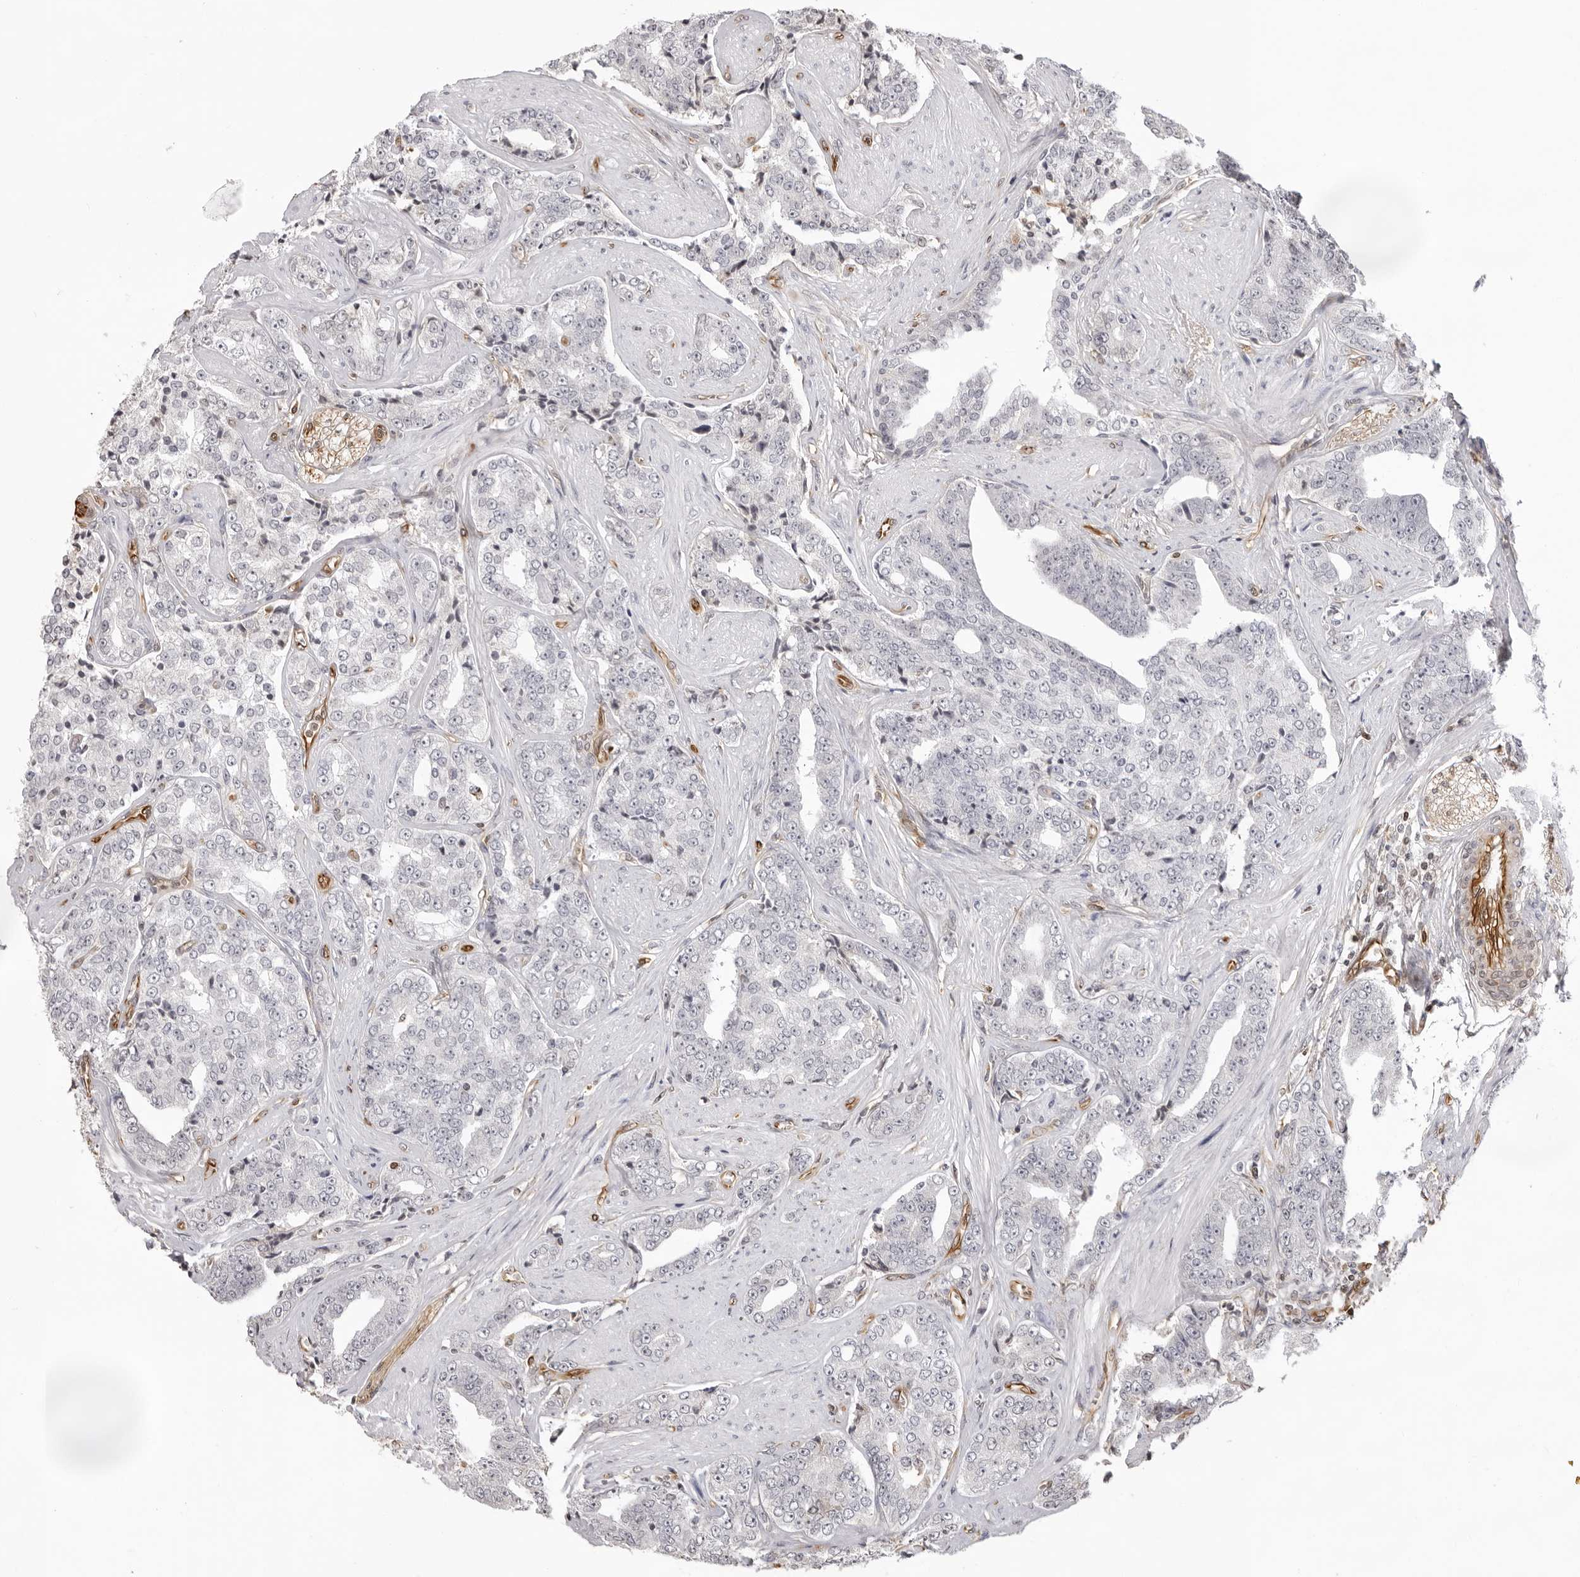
{"staining": {"intensity": "negative", "quantity": "none", "location": "none"}, "tissue": "prostate cancer", "cell_type": "Tumor cells", "image_type": "cancer", "snomed": [{"axis": "morphology", "description": "Adenocarcinoma, High grade"}, {"axis": "topography", "description": "Prostate"}], "caption": "Immunohistochemistry histopathology image of human prostate cancer (high-grade adenocarcinoma) stained for a protein (brown), which demonstrates no staining in tumor cells. (Stains: DAB immunohistochemistry (IHC) with hematoxylin counter stain, Microscopy: brightfield microscopy at high magnification).", "gene": "DYNLT5", "patient": {"sex": "male", "age": 71}}